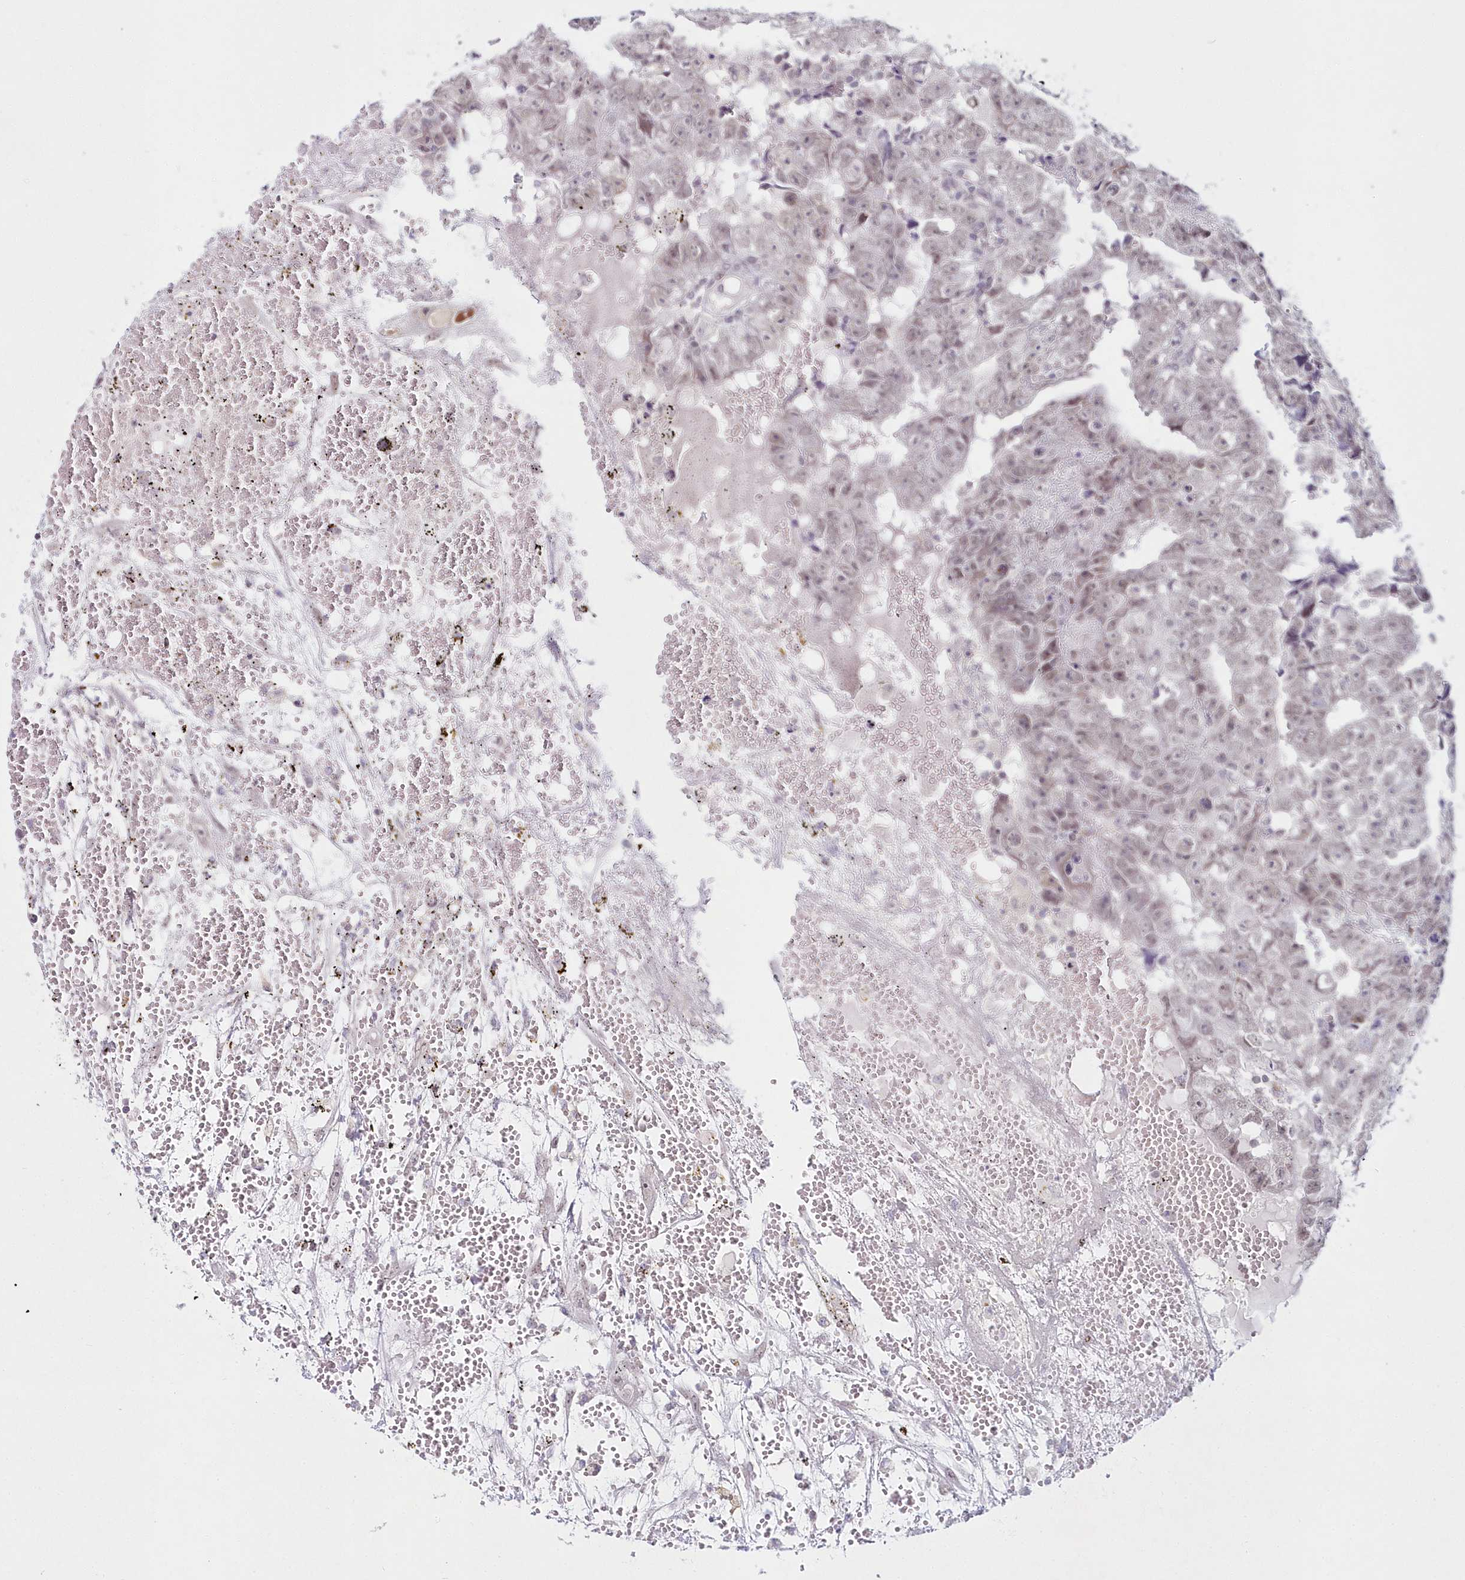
{"staining": {"intensity": "weak", "quantity": "25%-75%", "location": "nuclear"}, "tissue": "testis cancer", "cell_type": "Tumor cells", "image_type": "cancer", "snomed": [{"axis": "morphology", "description": "Carcinoma, Embryonal, NOS"}, {"axis": "topography", "description": "Testis"}], "caption": "Weak nuclear positivity for a protein is identified in about 25%-75% of tumor cells of testis cancer (embryonal carcinoma) using immunohistochemistry.", "gene": "HYCC2", "patient": {"sex": "male", "age": 25}}